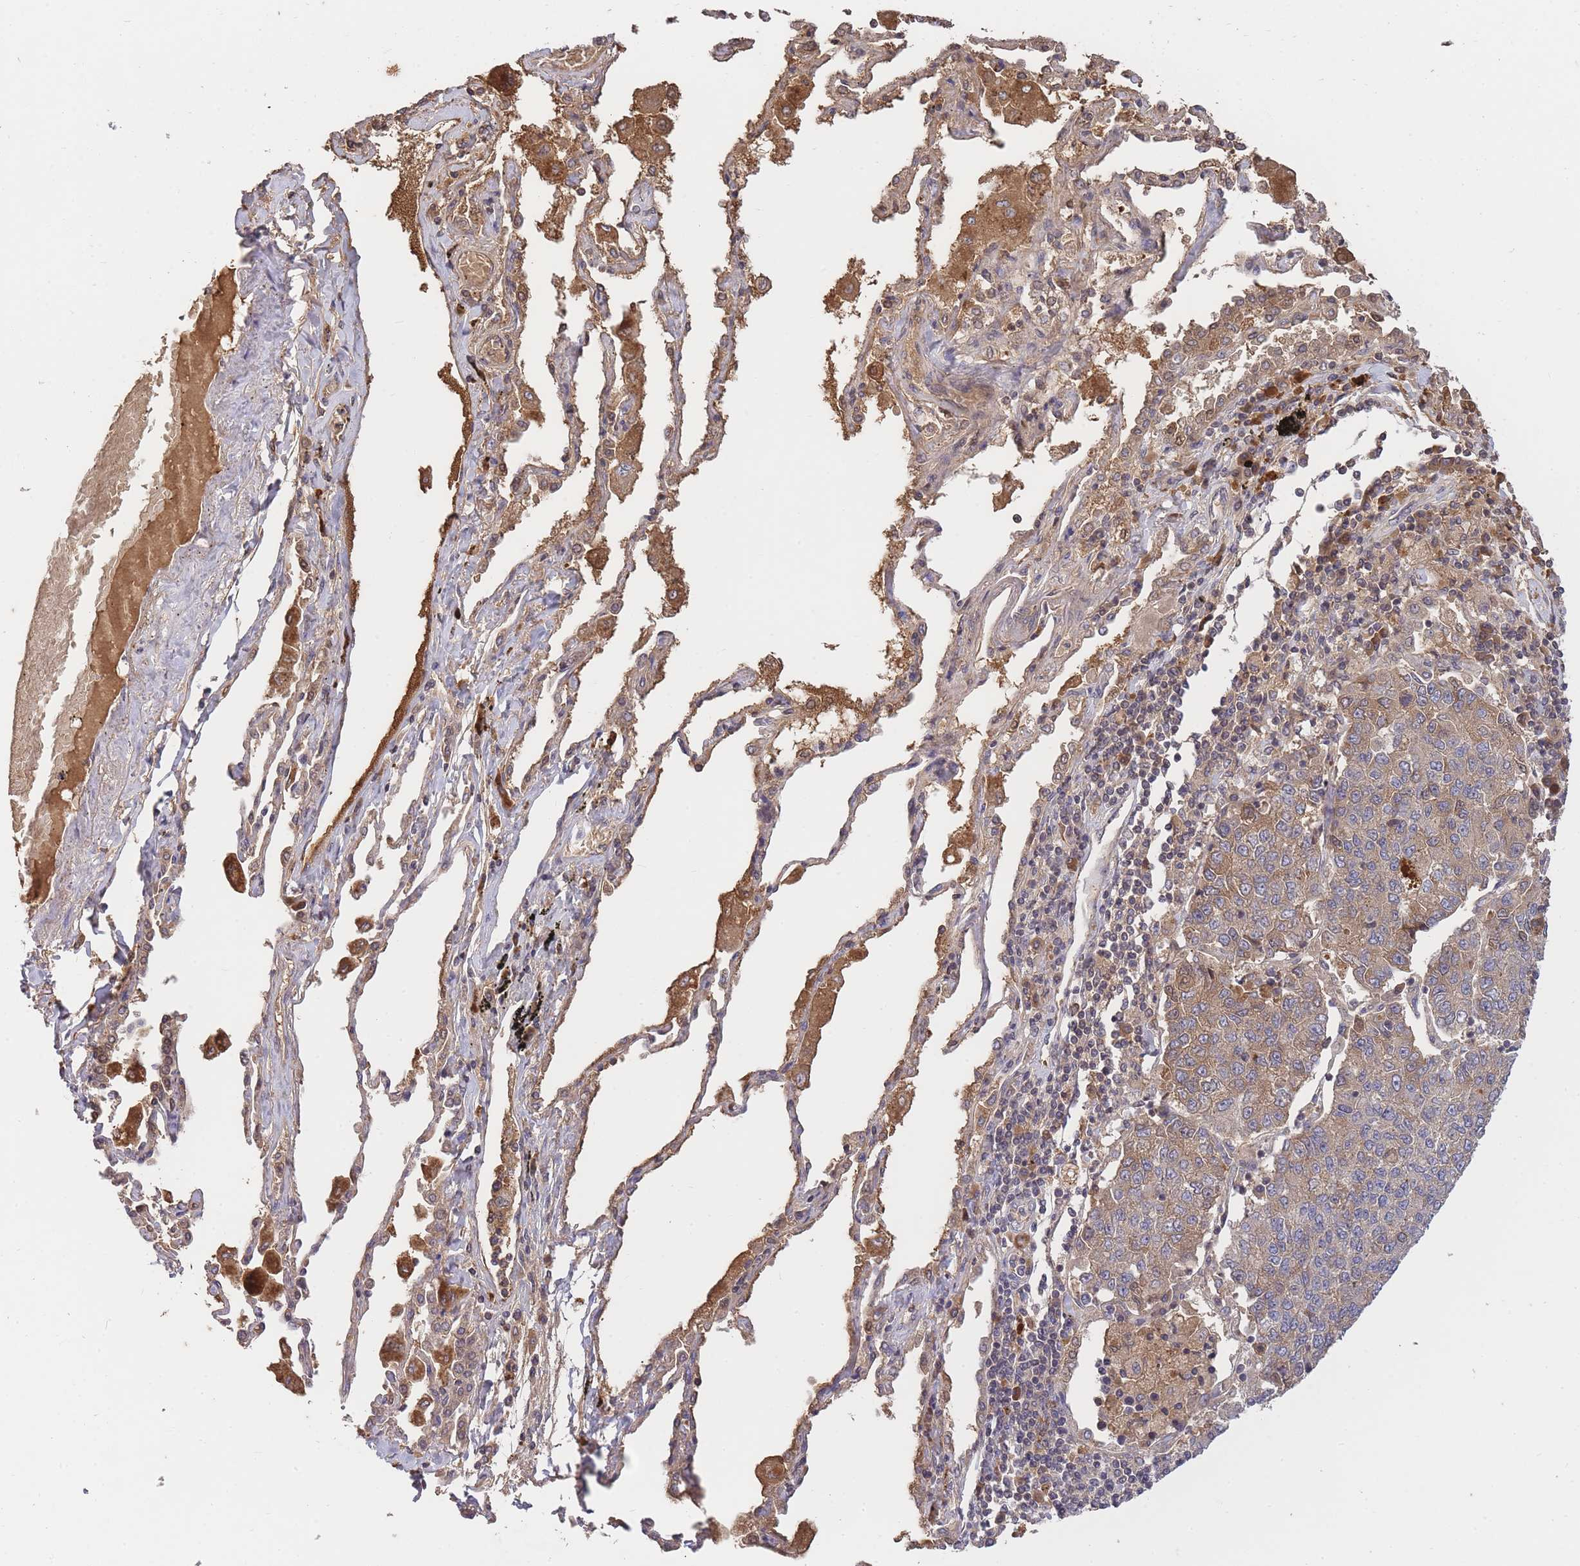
{"staining": {"intensity": "weak", "quantity": "25%-75%", "location": "cytoplasmic/membranous"}, "tissue": "lung cancer", "cell_type": "Tumor cells", "image_type": "cancer", "snomed": [{"axis": "morphology", "description": "Squamous cell carcinoma, NOS"}, {"axis": "topography", "description": "Lung"}], "caption": "Human squamous cell carcinoma (lung) stained for a protein (brown) displays weak cytoplasmic/membranous positive expression in approximately 25%-75% of tumor cells.", "gene": "RALGDS", "patient": {"sex": "female", "age": 70}}